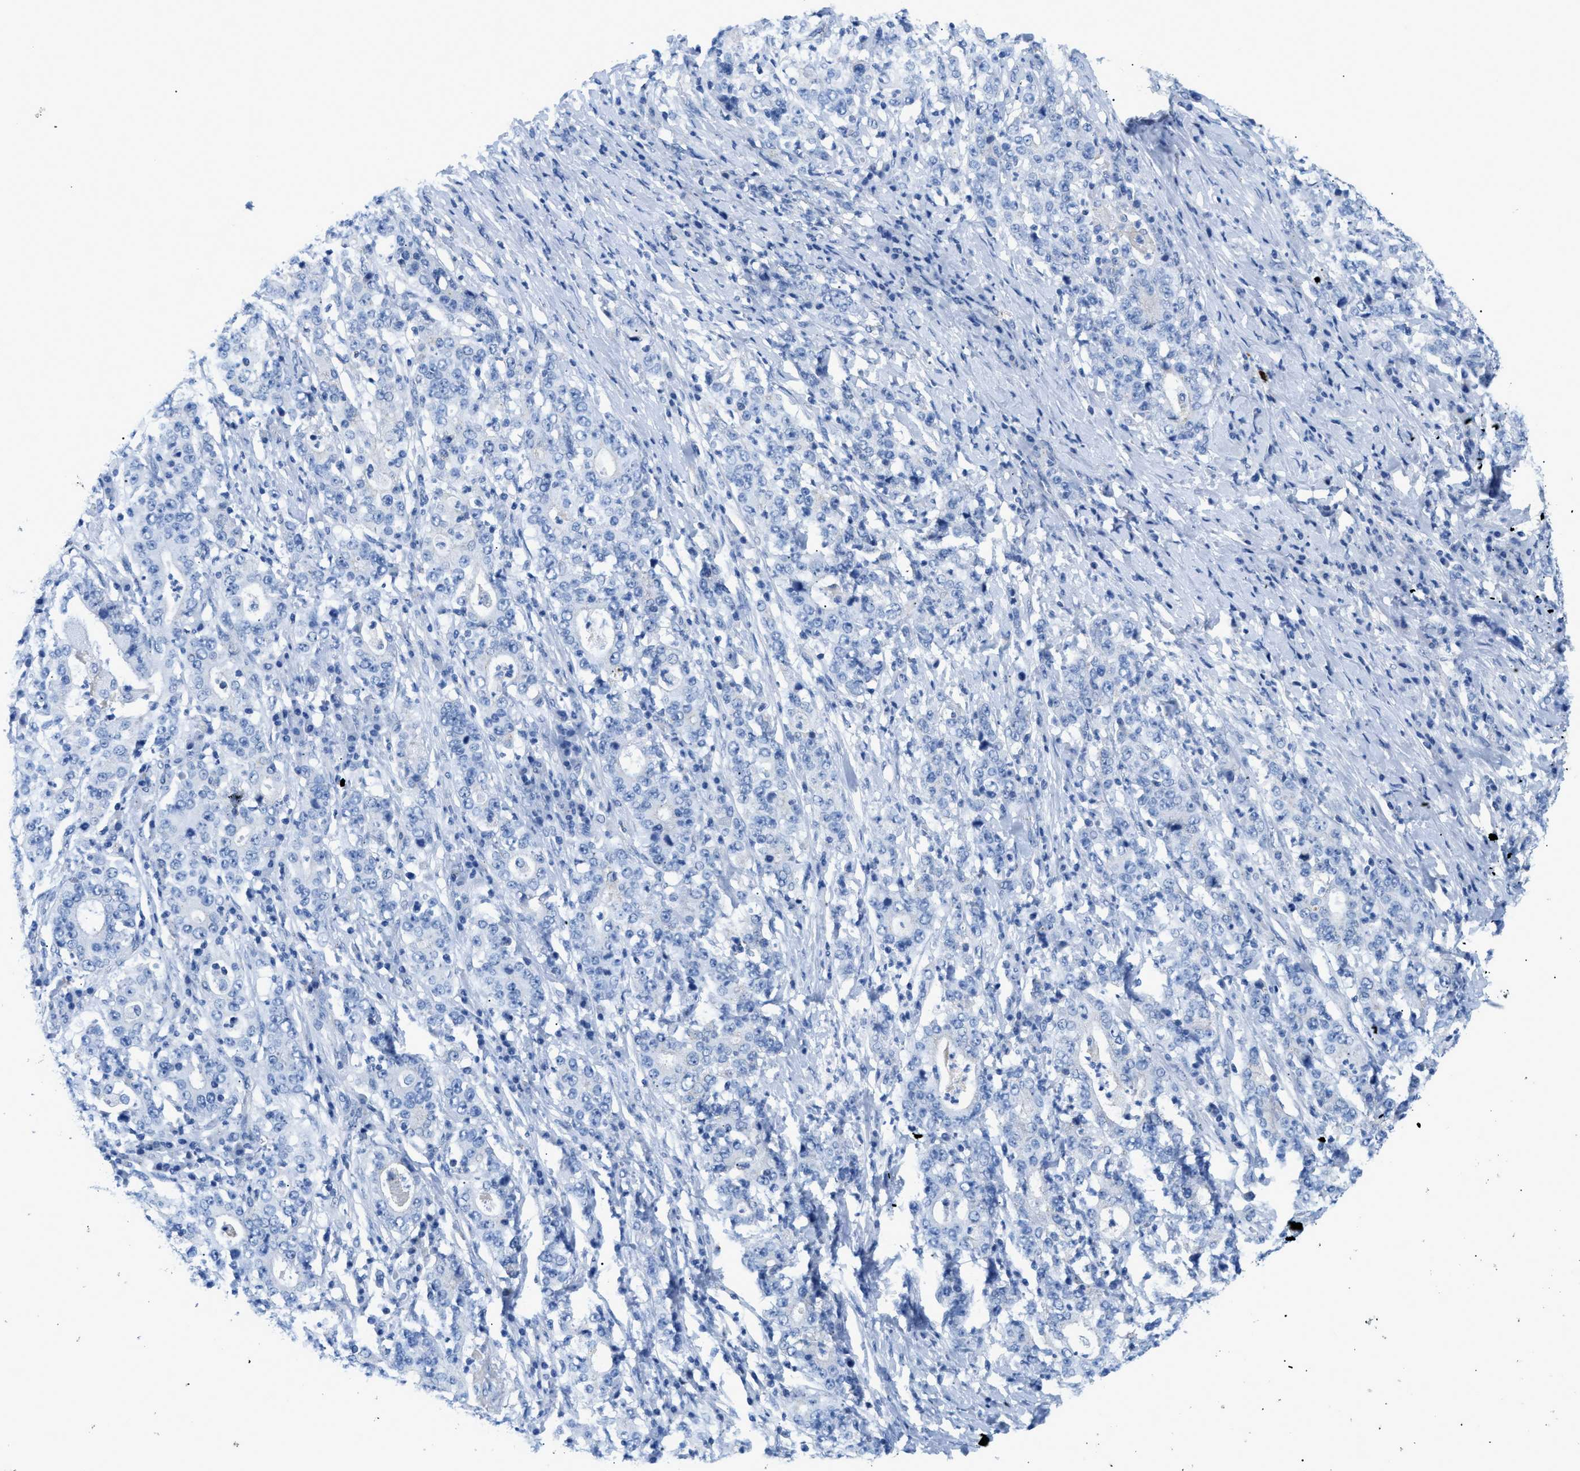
{"staining": {"intensity": "negative", "quantity": "none", "location": "none"}, "tissue": "stomach cancer", "cell_type": "Tumor cells", "image_type": "cancer", "snomed": [{"axis": "morphology", "description": "Normal tissue, NOS"}, {"axis": "morphology", "description": "Adenocarcinoma, NOS"}, {"axis": "topography", "description": "Stomach, upper"}, {"axis": "topography", "description": "Stomach"}], "caption": "Tumor cells are negative for brown protein staining in stomach adenocarcinoma. (Stains: DAB (3,3'-diaminobenzidine) IHC with hematoxylin counter stain, Microscopy: brightfield microscopy at high magnification).", "gene": "FDCSP", "patient": {"sex": "male", "age": 59}}